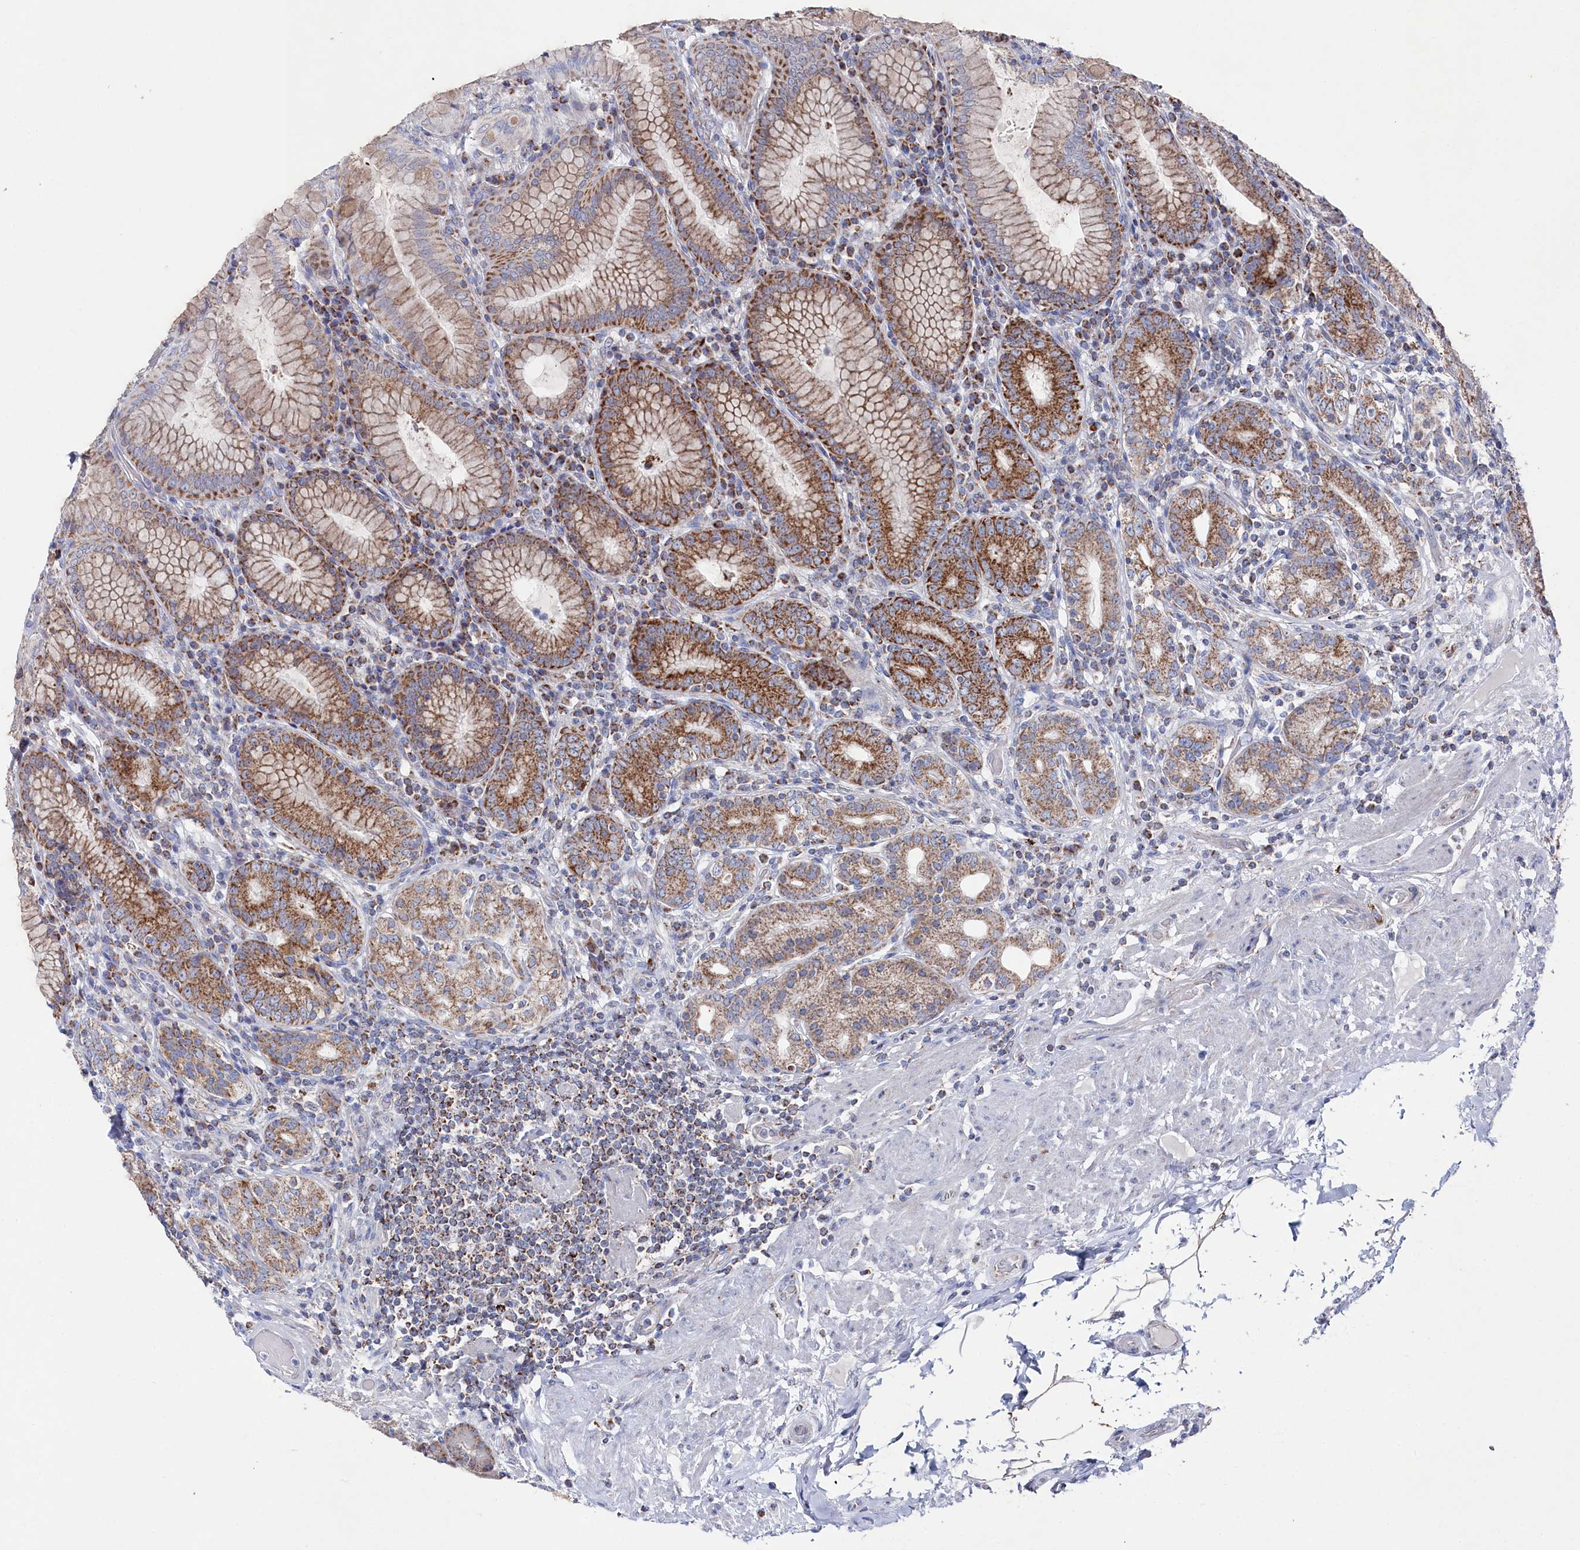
{"staining": {"intensity": "moderate", "quantity": ">75%", "location": "cytoplasmic/membranous"}, "tissue": "stomach", "cell_type": "Glandular cells", "image_type": "normal", "snomed": [{"axis": "morphology", "description": "Normal tissue, NOS"}, {"axis": "topography", "description": "Stomach, upper"}, {"axis": "topography", "description": "Stomach, lower"}], "caption": "A photomicrograph of stomach stained for a protein exhibits moderate cytoplasmic/membranous brown staining in glandular cells. The protein is shown in brown color, while the nuclei are stained blue.", "gene": "GLS2", "patient": {"sex": "female", "age": 76}}